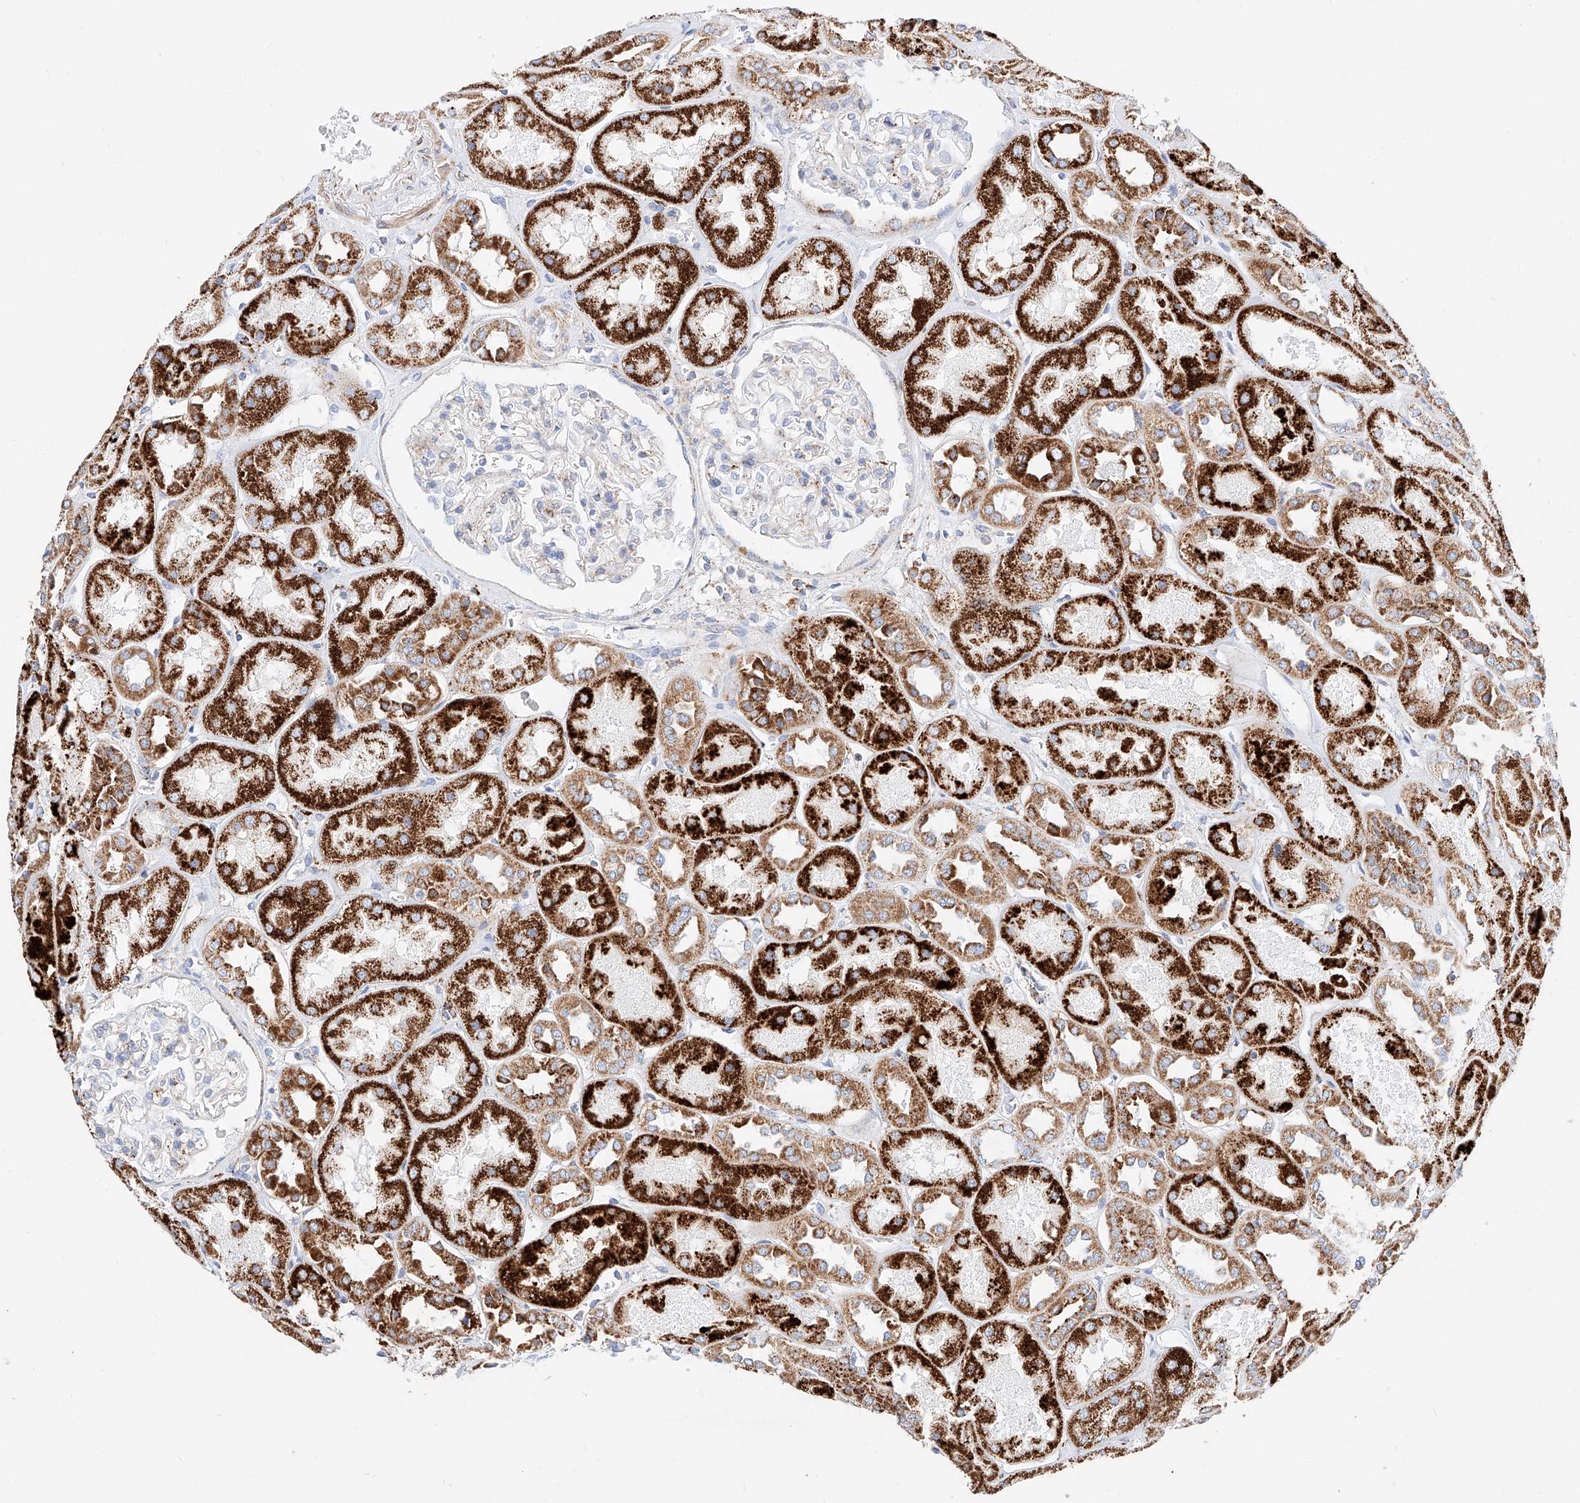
{"staining": {"intensity": "weak", "quantity": "<25%", "location": "cytoplasmic/membranous"}, "tissue": "kidney", "cell_type": "Cells in glomeruli", "image_type": "normal", "snomed": [{"axis": "morphology", "description": "Normal tissue, NOS"}, {"axis": "topography", "description": "Kidney"}], "caption": "Protein analysis of unremarkable kidney displays no significant positivity in cells in glomeruli.", "gene": "C6orf62", "patient": {"sex": "male", "age": 70}}